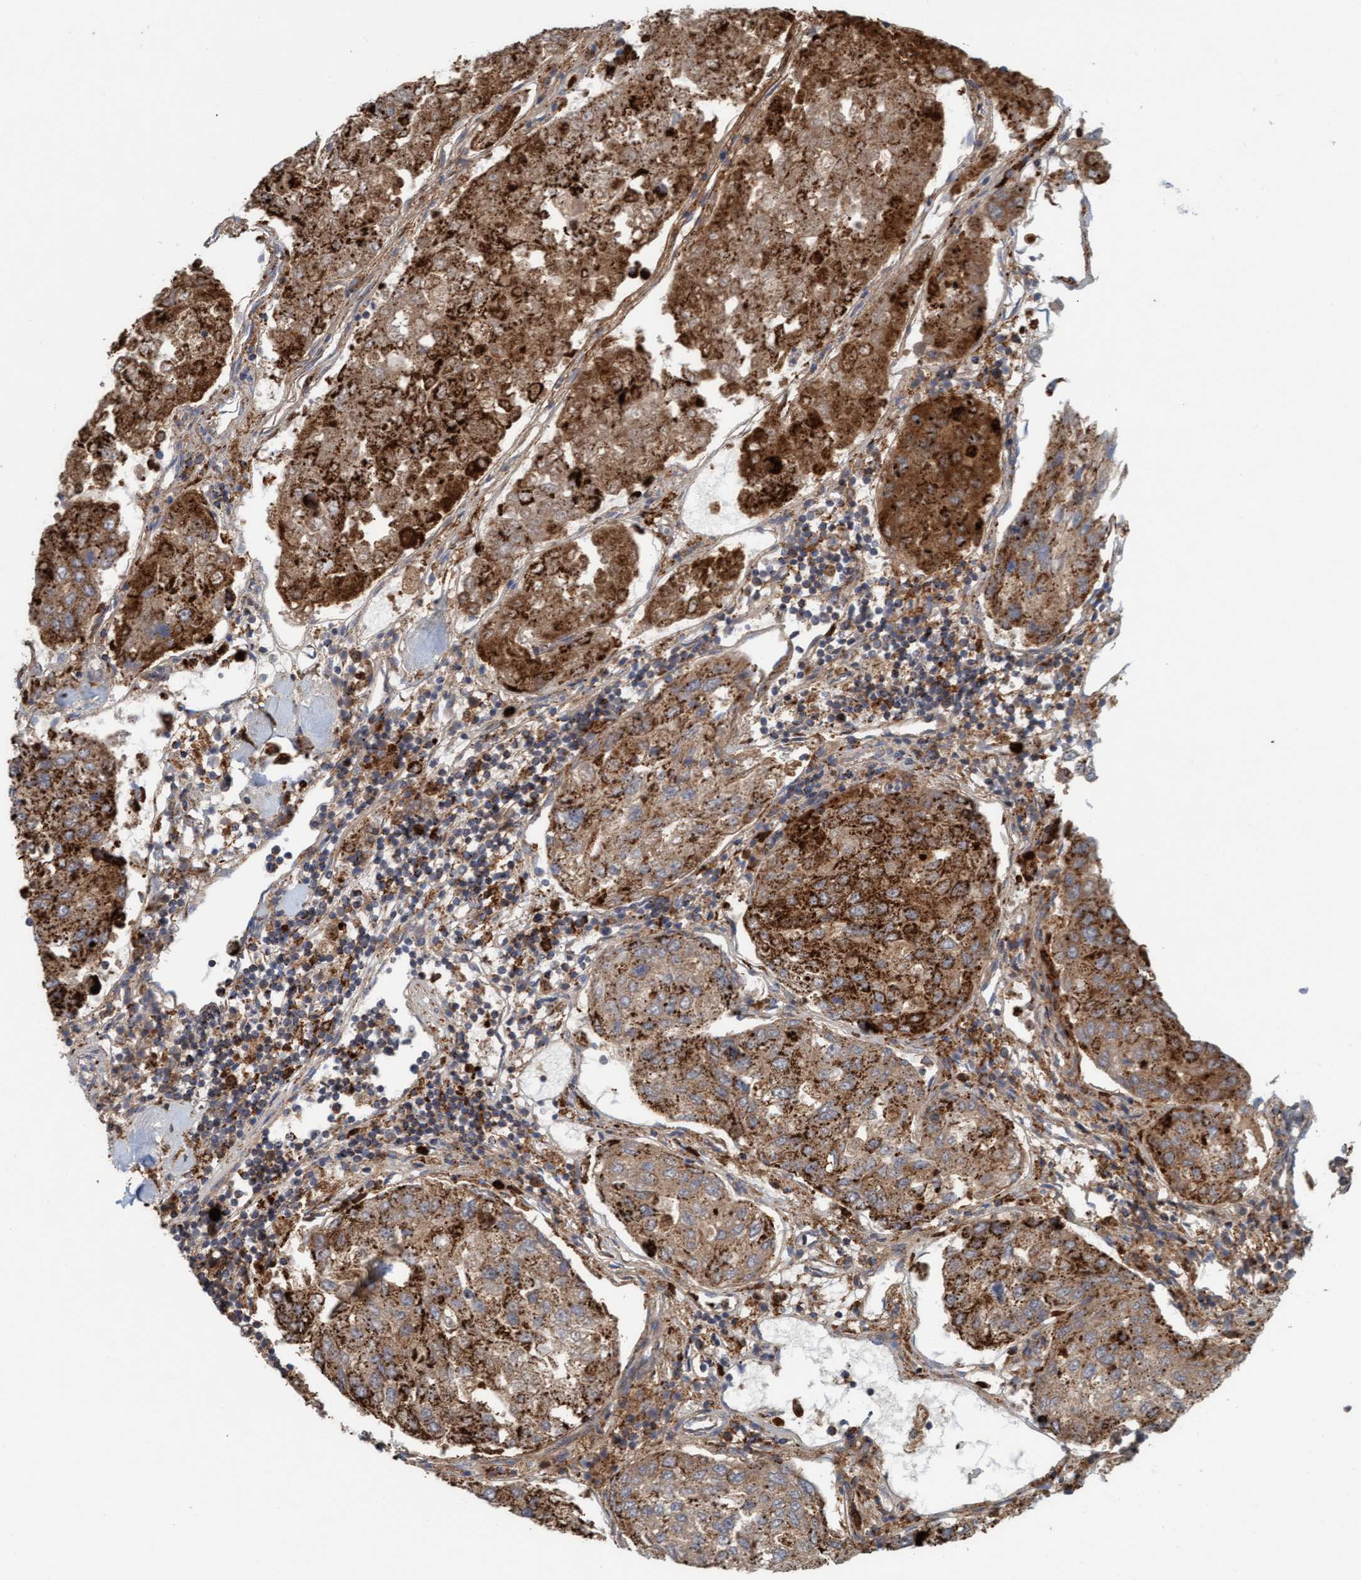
{"staining": {"intensity": "moderate", "quantity": ">75%", "location": "cytoplasmic/membranous"}, "tissue": "urothelial cancer", "cell_type": "Tumor cells", "image_type": "cancer", "snomed": [{"axis": "morphology", "description": "Urothelial carcinoma, High grade"}, {"axis": "topography", "description": "Lymph node"}, {"axis": "topography", "description": "Urinary bladder"}], "caption": "Immunohistochemical staining of human urothelial carcinoma (high-grade) reveals medium levels of moderate cytoplasmic/membranous positivity in about >75% of tumor cells. (Brightfield microscopy of DAB IHC at high magnification).", "gene": "B9D1", "patient": {"sex": "male", "age": 51}}